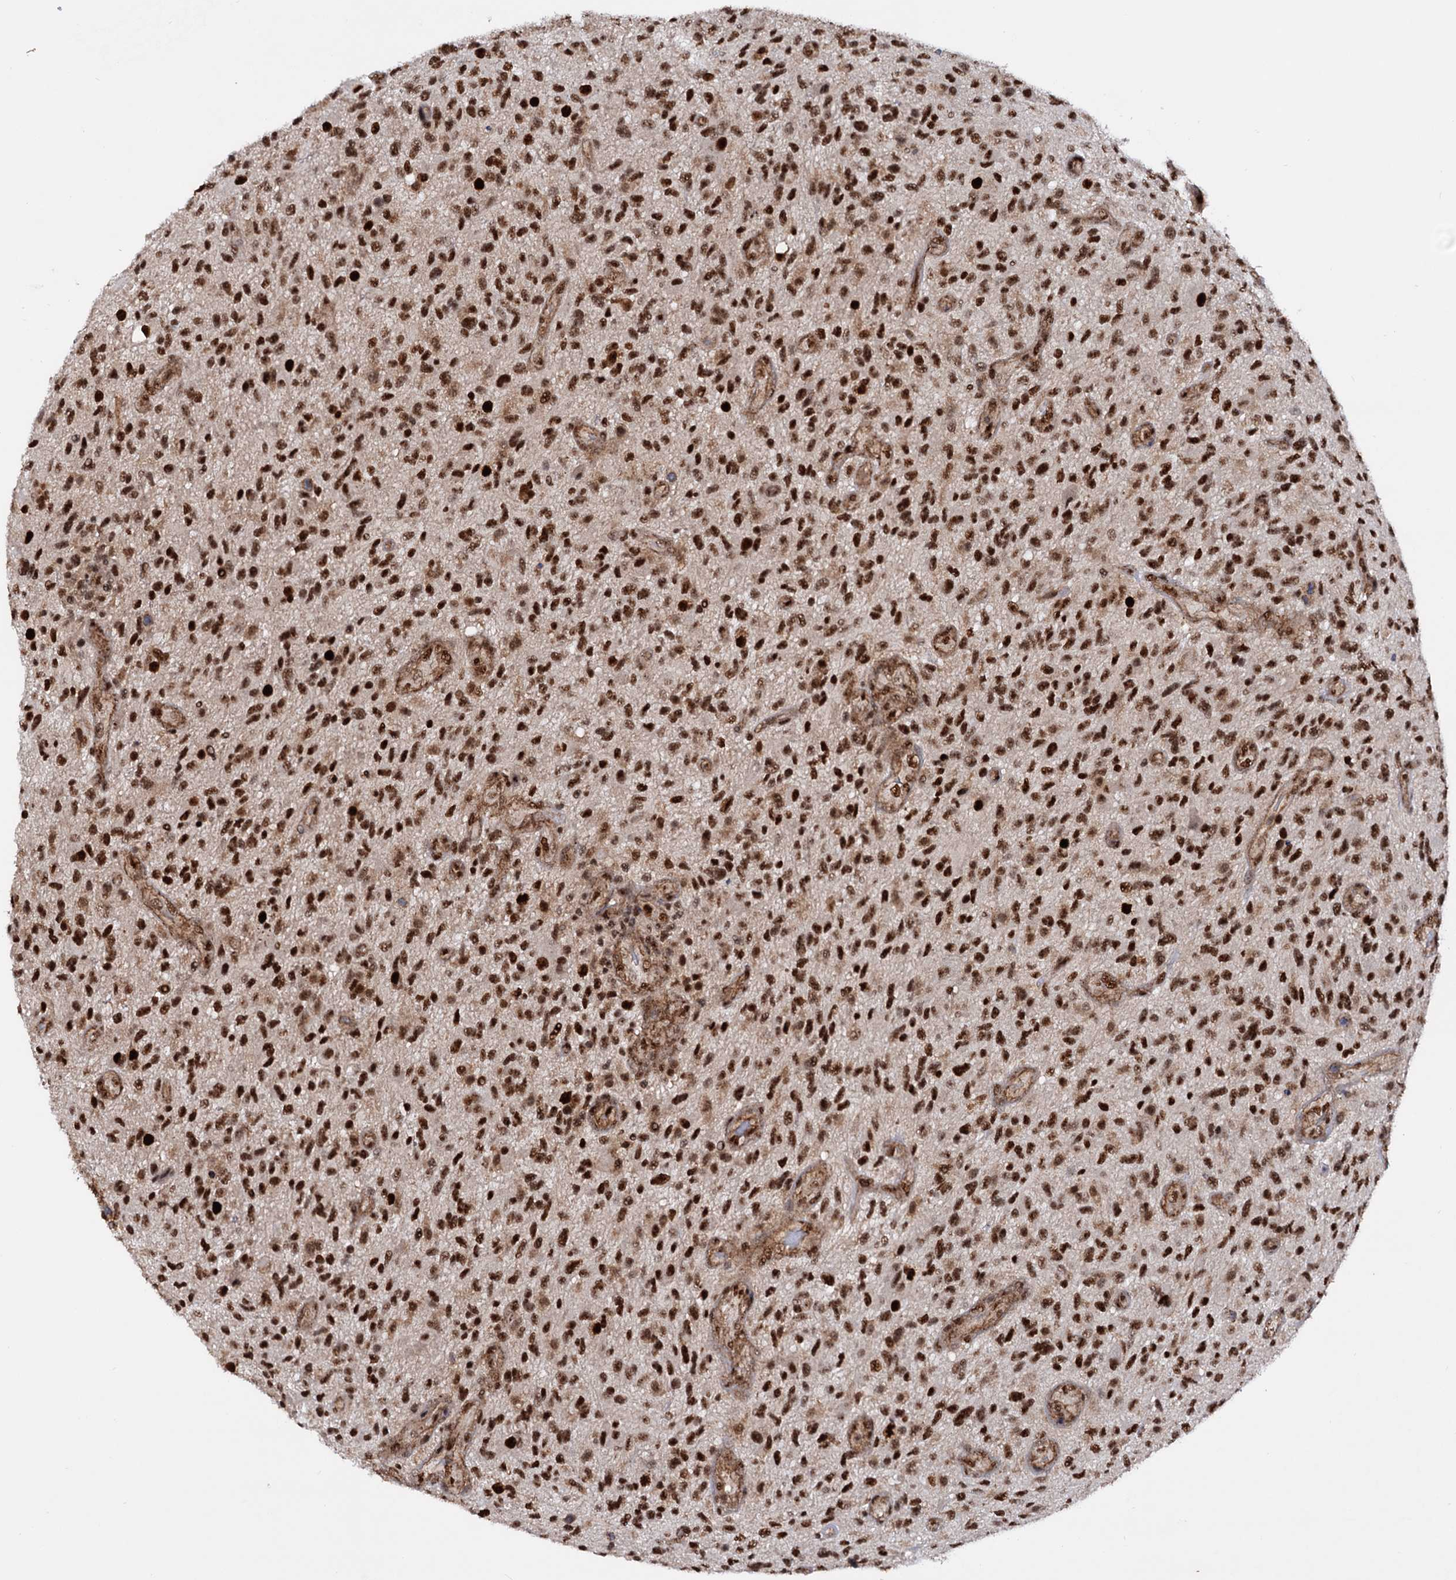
{"staining": {"intensity": "strong", "quantity": ">75%", "location": "nuclear"}, "tissue": "glioma", "cell_type": "Tumor cells", "image_type": "cancer", "snomed": [{"axis": "morphology", "description": "Glioma, malignant, High grade"}, {"axis": "topography", "description": "Brain"}], "caption": "Approximately >75% of tumor cells in malignant high-grade glioma display strong nuclear protein expression as visualized by brown immunohistochemical staining.", "gene": "TBC1D12", "patient": {"sex": "male", "age": 47}}